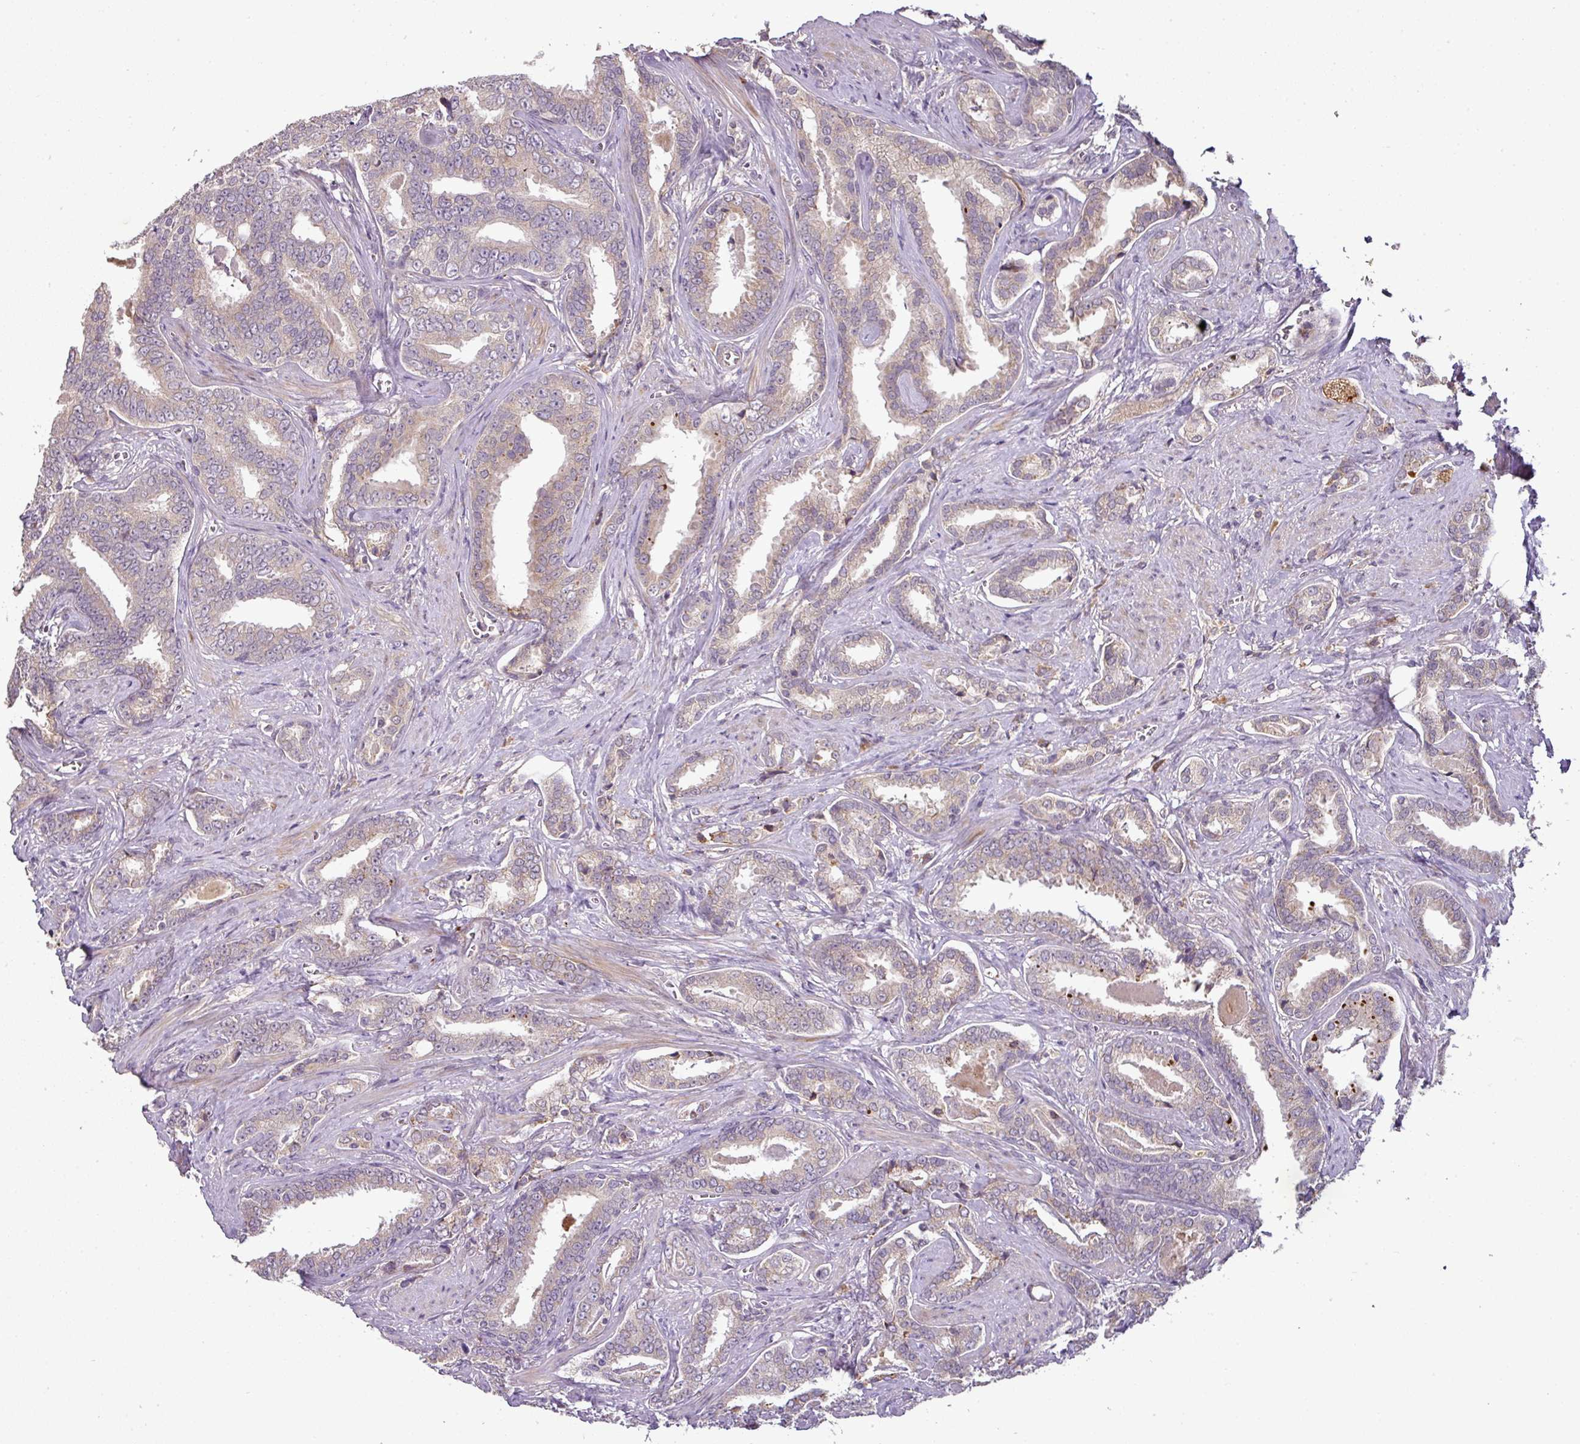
{"staining": {"intensity": "weak", "quantity": "25%-75%", "location": "cytoplasmic/membranous"}, "tissue": "prostate cancer", "cell_type": "Tumor cells", "image_type": "cancer", "snomed": [{"axis": "morphology", "description": "Adenocarcinoma, High grade"}, {"axis": "topography", "description": "Prostate"}], "caption": "Adenocarcinoma (high-grade) (prostate) stained with a brown dye demonstrates weak cytoplasmic/membranous positive positivity in approximately 25%-75% of tumor cells.", "gene": "SPCS3", "patient": {"sex": "male", "age": 67}}